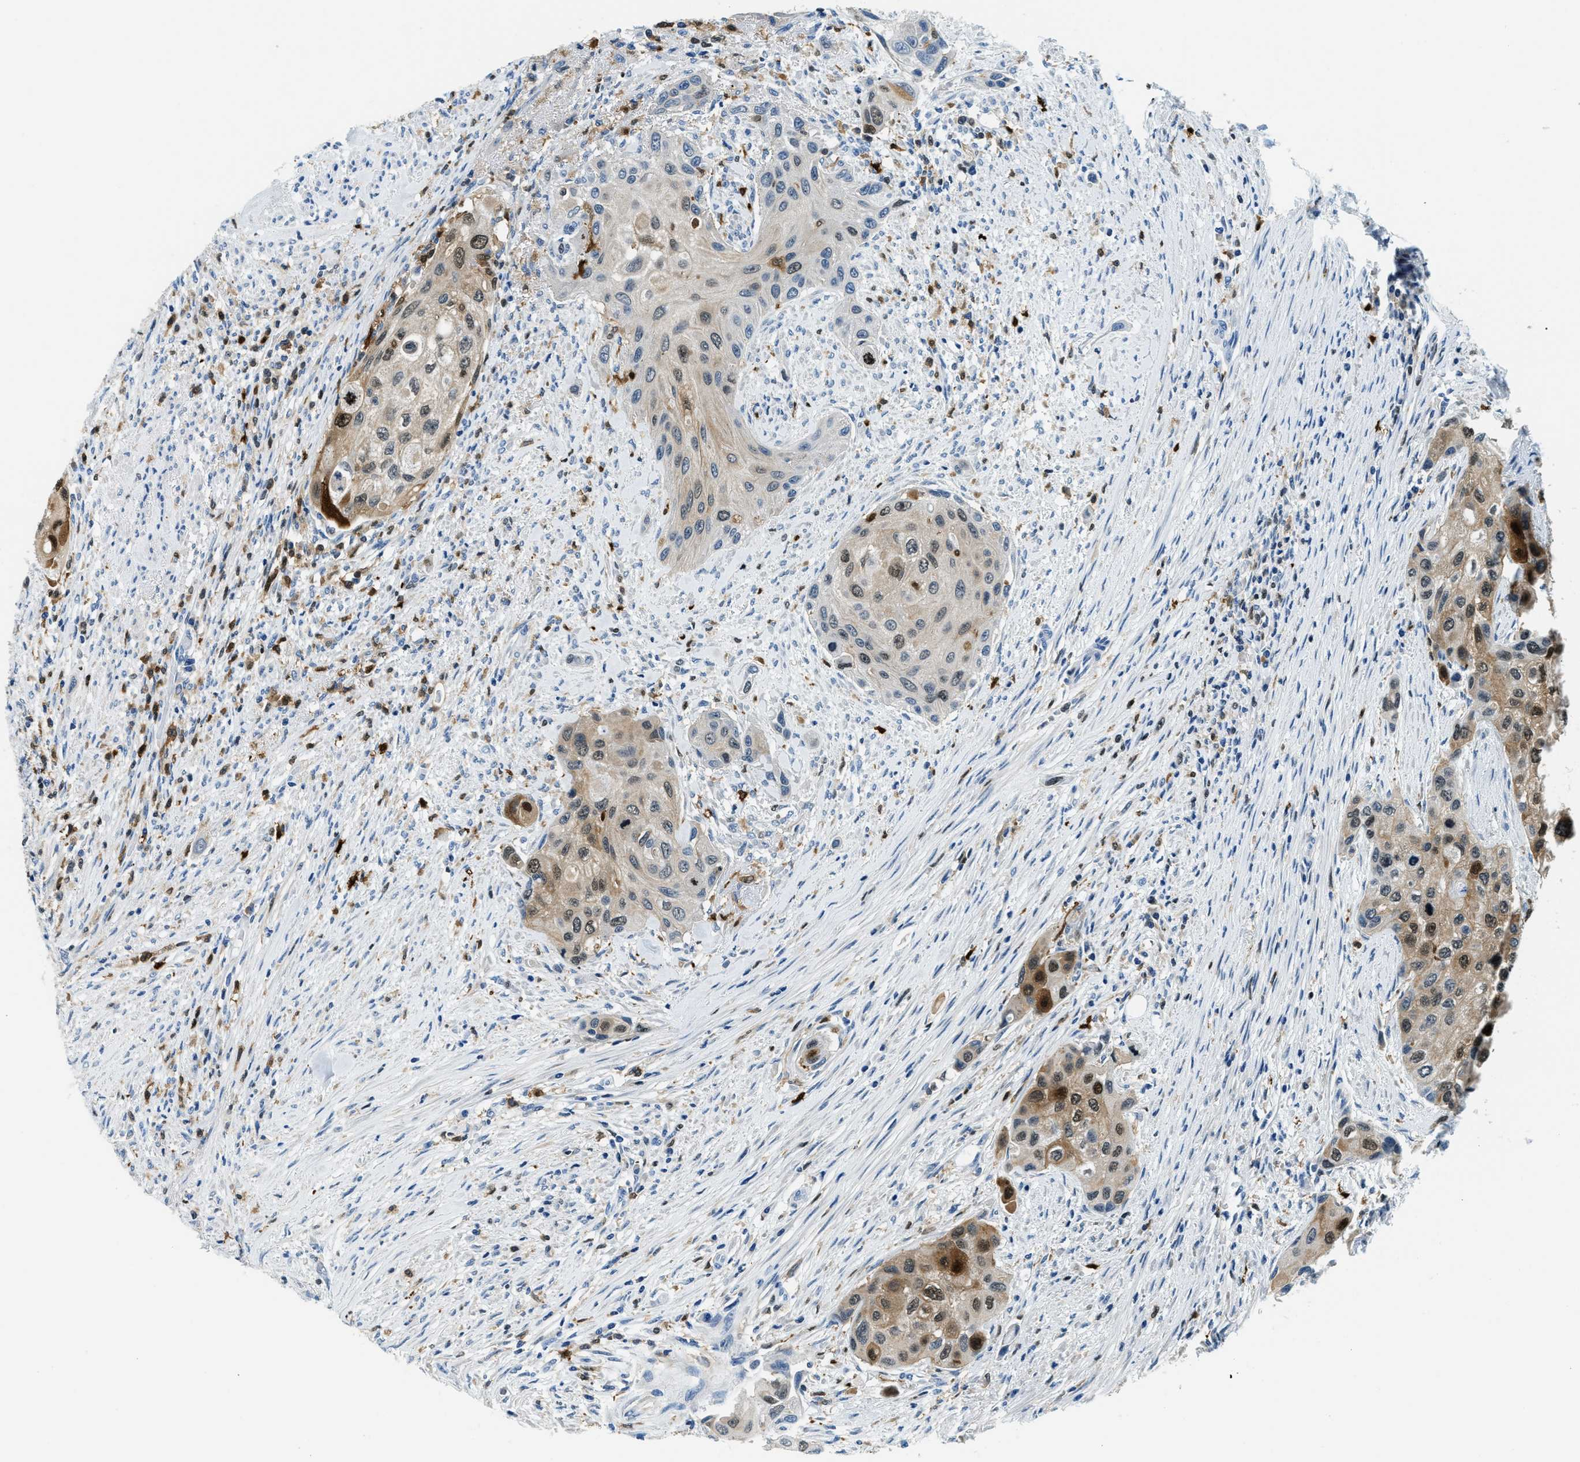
{"staining": {"intensity": "moderate", "quantity": "25%-75%", "location": "cytoplasmic/membranous,nuclear"}, "tissue": "urothelial cancer", "cell_type": "Tumor cells", "image_type": "cancer", "snomed": [{"axis": "morphology", "description": "Urothelial carcinoma, High grade"}, {"axis": "topography", "description": "Urinary bladder"}], "caption": "This image shows high-grade urothelial carcinoma stained with immunohistochemistry (IHC) to label a protein in brown. The cytoplasmic/membranous and nuclear of tumor cells show moderate positivity for the protein. Nuclei are counter-stained blue.", "gene": "CAPG", "patient": {"sex": "female", "age": 56}}